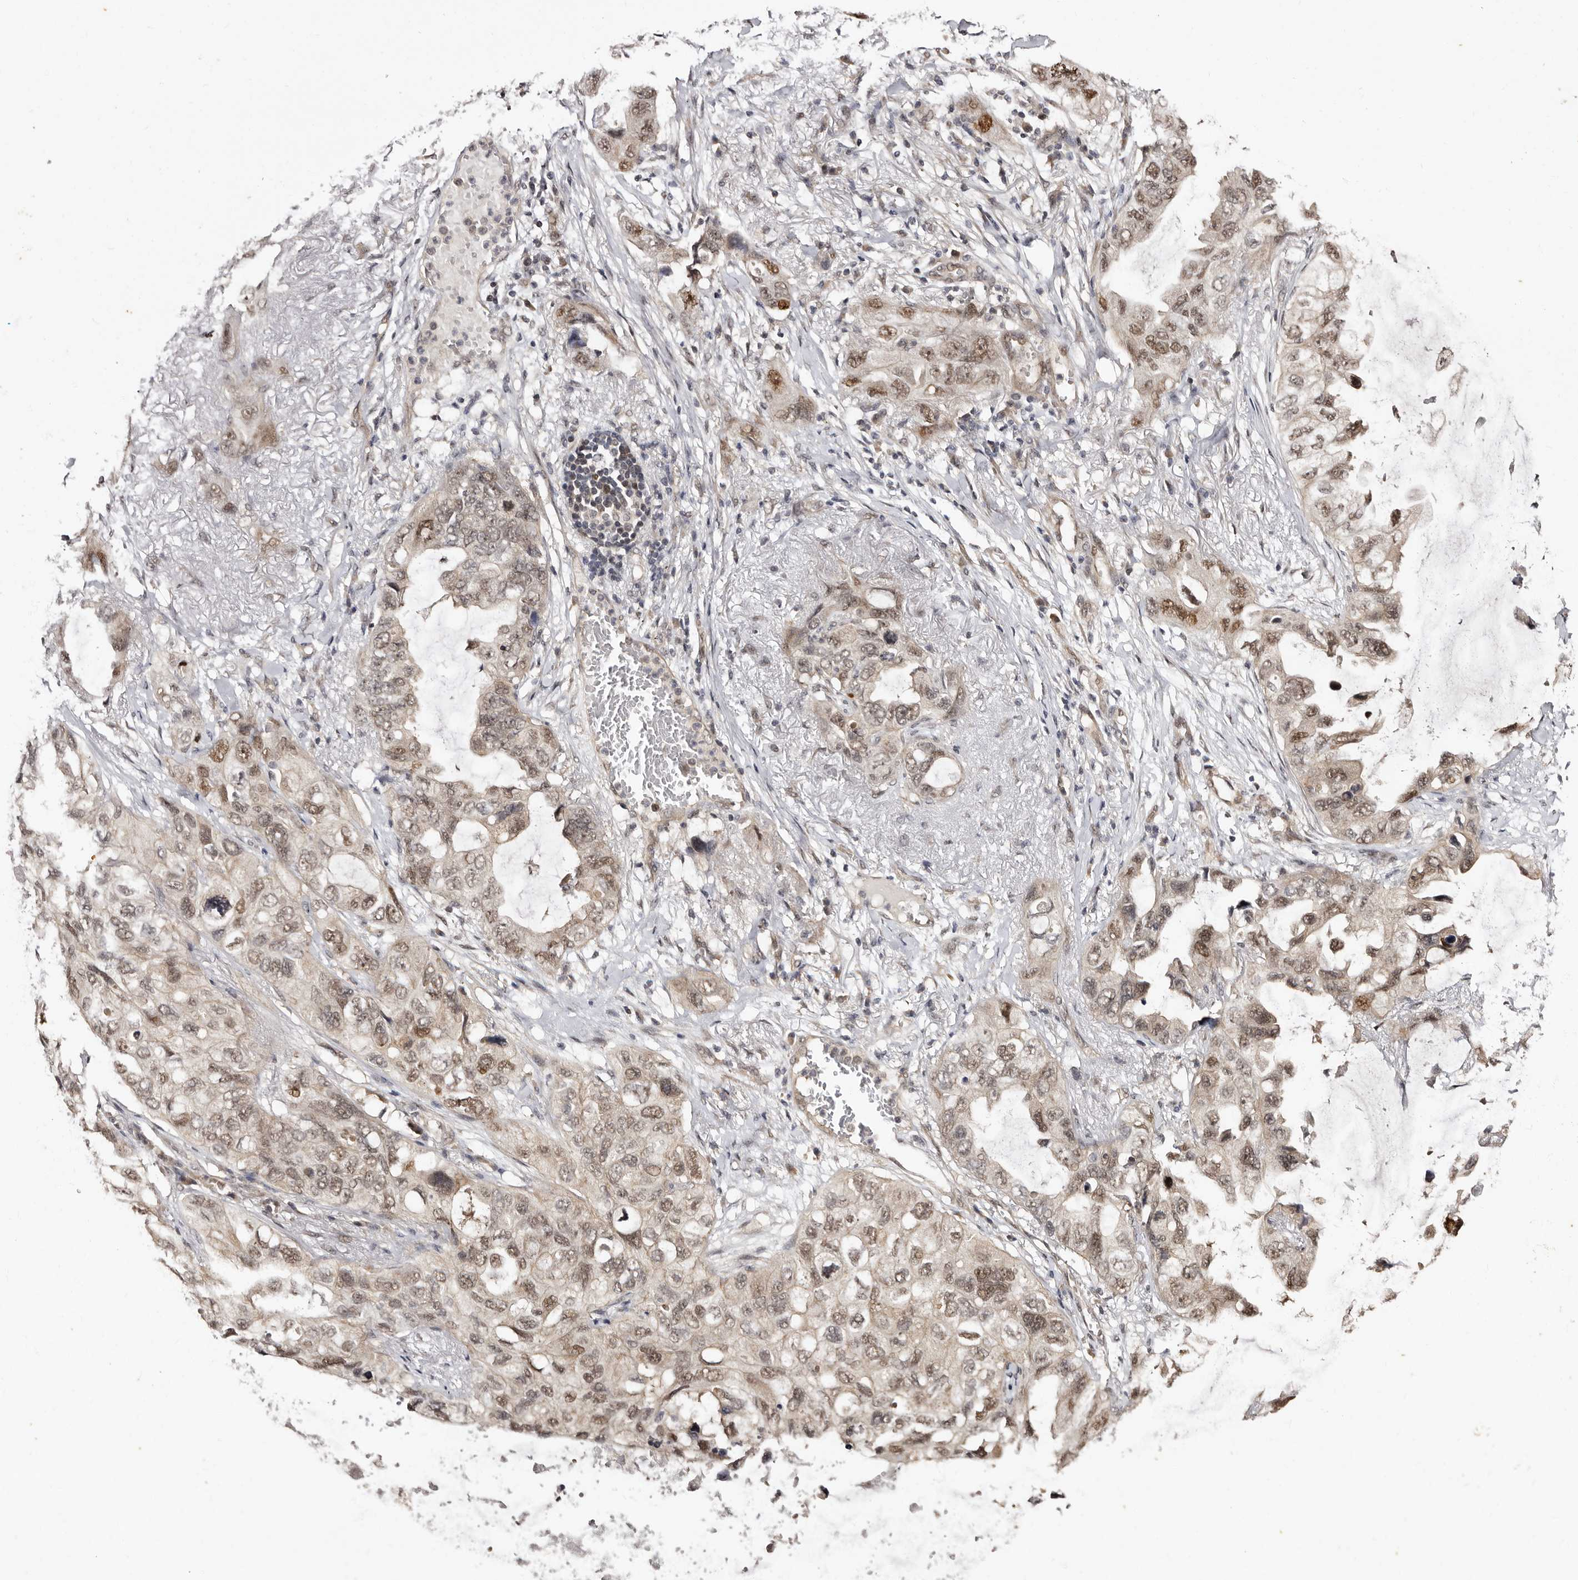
{"staining": {"intensity": "moderate", "quantity": ">75%", "location": "nuclear"}, "tissue": "lung cancer", "cell_type": "Tumor cells", "image_type": "cancer", "snomed": [{"axis": "morphology", "description": "Squamous cell carcinoma, NOS"}, {"axis": "topography", "description": "Lung"}], "caption": "A medium amount of moderate nuclear positivity is present in approximately >75% of tumor cells in lung squamous cell carcinoma tissue.", "gene": "TBC1D22B", "patient": {"sex": "female", "age": 73}}